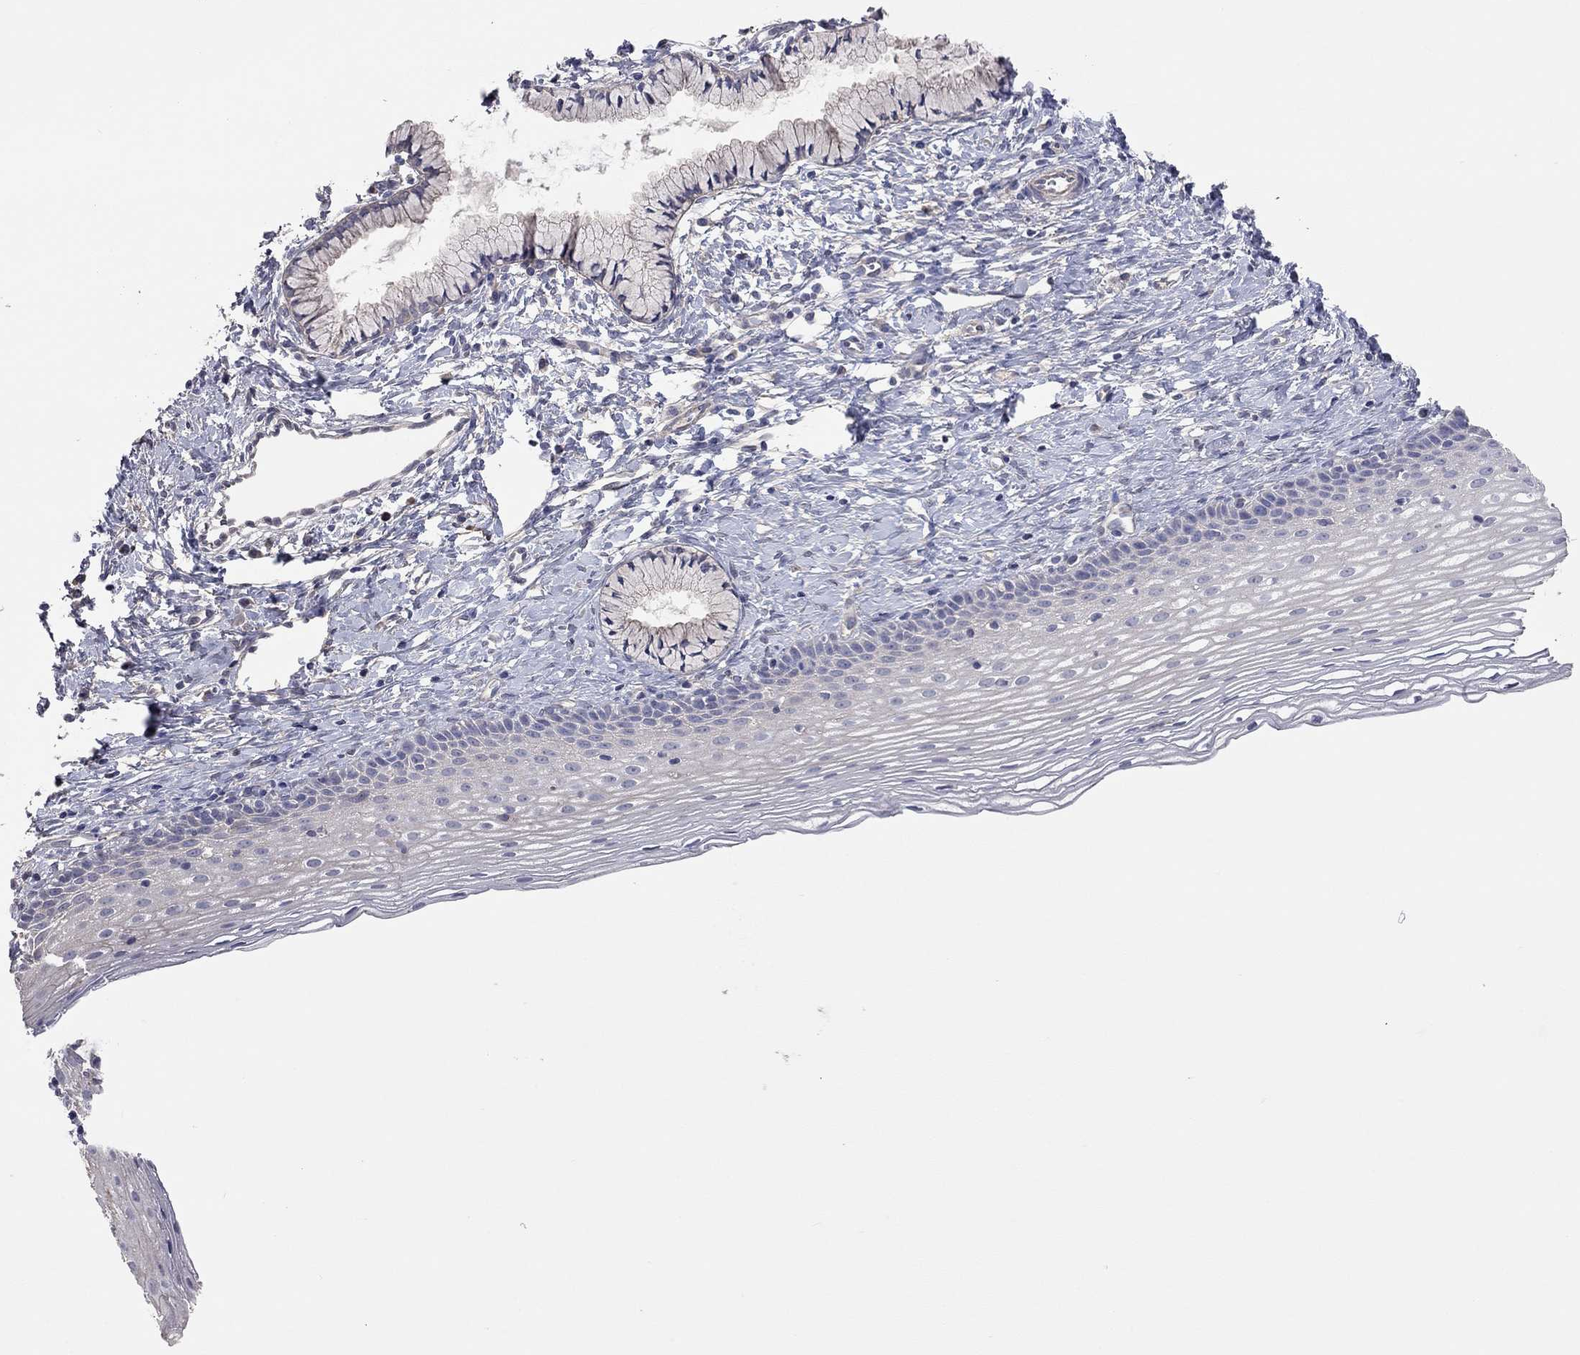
{"staining": {"intensity": "negative", "quantity": "none", "location": "none"}, "tissue": "cervix", "cell_type": "Glandular cells", "image_type": "normal", "snomed": [{"axis": "morphology", "description": "Normal tissue, NOS"}, {"axis": "topography", "description": "Cervix"}], "caption": "Glandular cells show no significant expression in unremarkable cervix.", "gene": "KCNB1", "patient": {"sex": "female", "age": 39}}